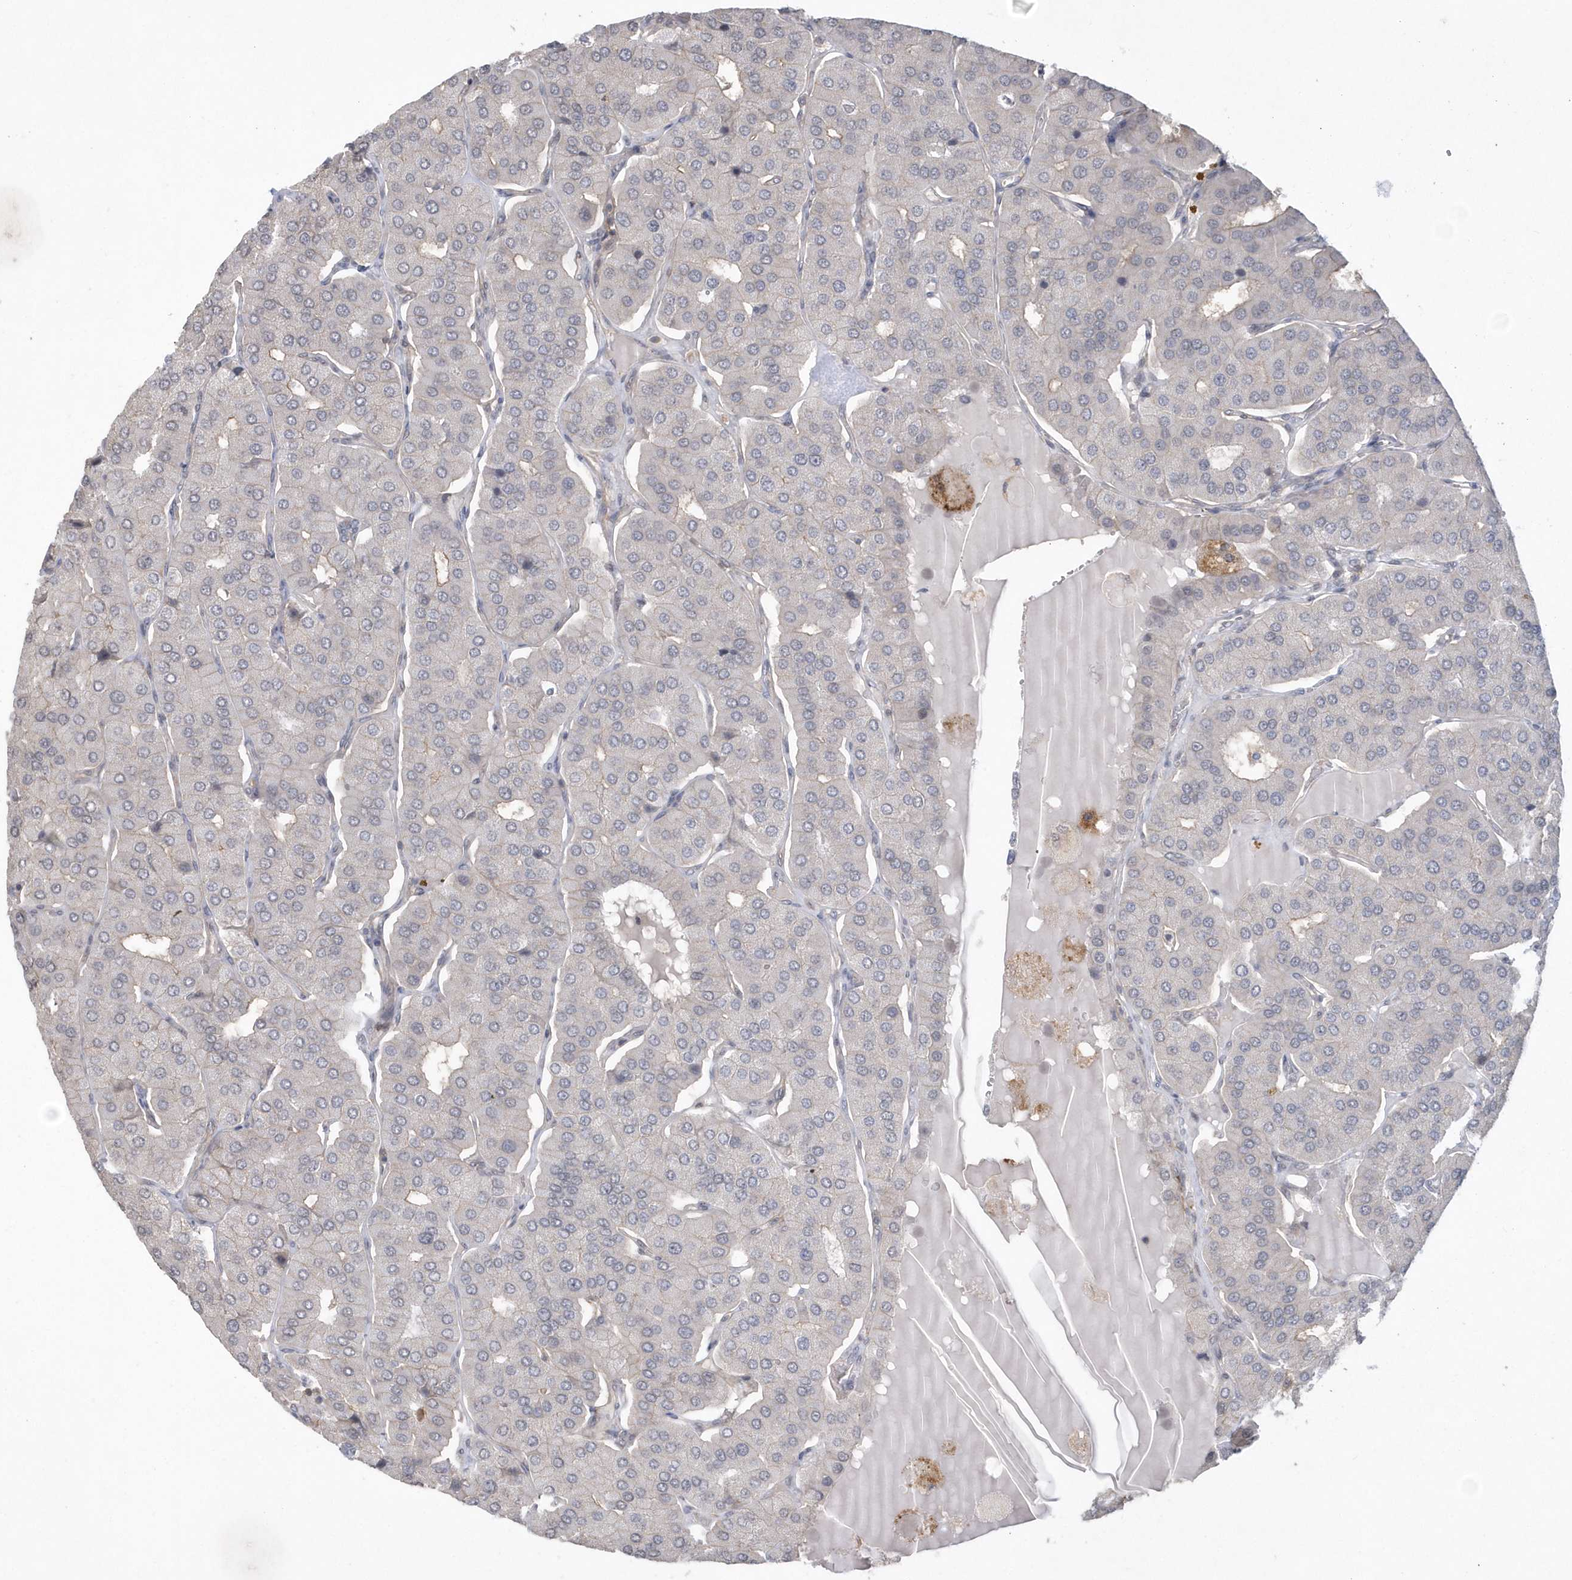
{"staining": {"intensity": "negative", "quantity": "none", "location": "none"}, "tissue": "parathyroid gland", "cell_type": "Glandular cells", "image_type": "normal", "snomed": [{"axis": "morphology", "description": "Normal tissue, NOS"}, {"axis": "morphology", "description": "Adenoma, NOS"}, {"axis": "topography", "description": "Parathyroid gland"}], "caption": "Immunohistochemistry (IHC) of benign parathyroid gland reveals no expression in glandular cells.", "gene": "CRIP3", "patient": {"sex": "female", "age": 86}}